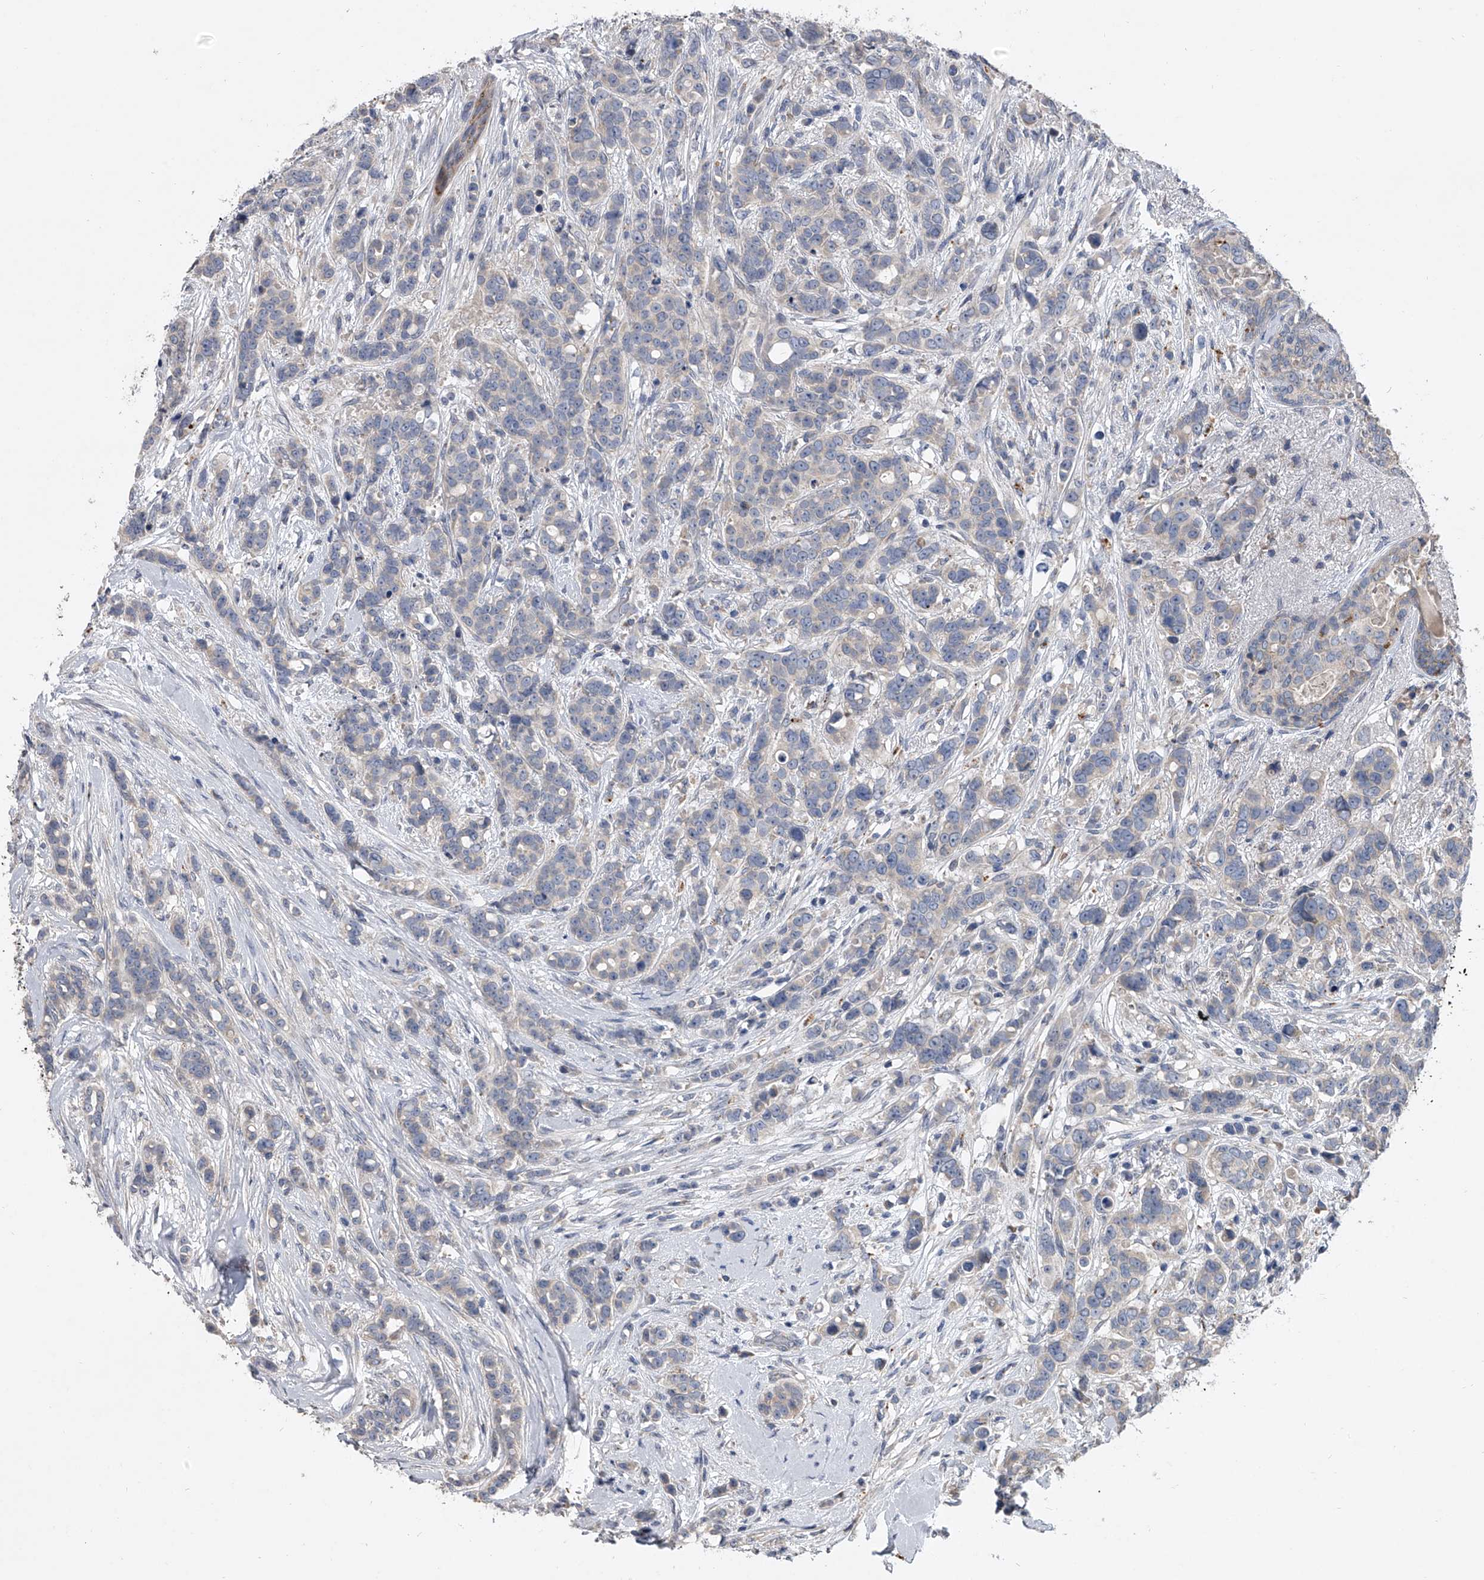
{"staining": {"intensity": "negative", "quantity": "none", "location": "none"}, "tissue": "breast cancer", "cell_type": "Tumor cells", "image_type": "cancer", "snomed": [{"axis": "morphology", "description": "Lobular carcinoma"}, {"axis": "topography", "description": "Breast"}], "caption": "This micrograph is of breast cancer stained with immunohistochemistry (IHC) to label a protein in brown with the nuclei are counter-stained blue. There is no positivity in tumor cells.", "gene": "DOCK9", "patient": {"sex": "female", "age": 51}}